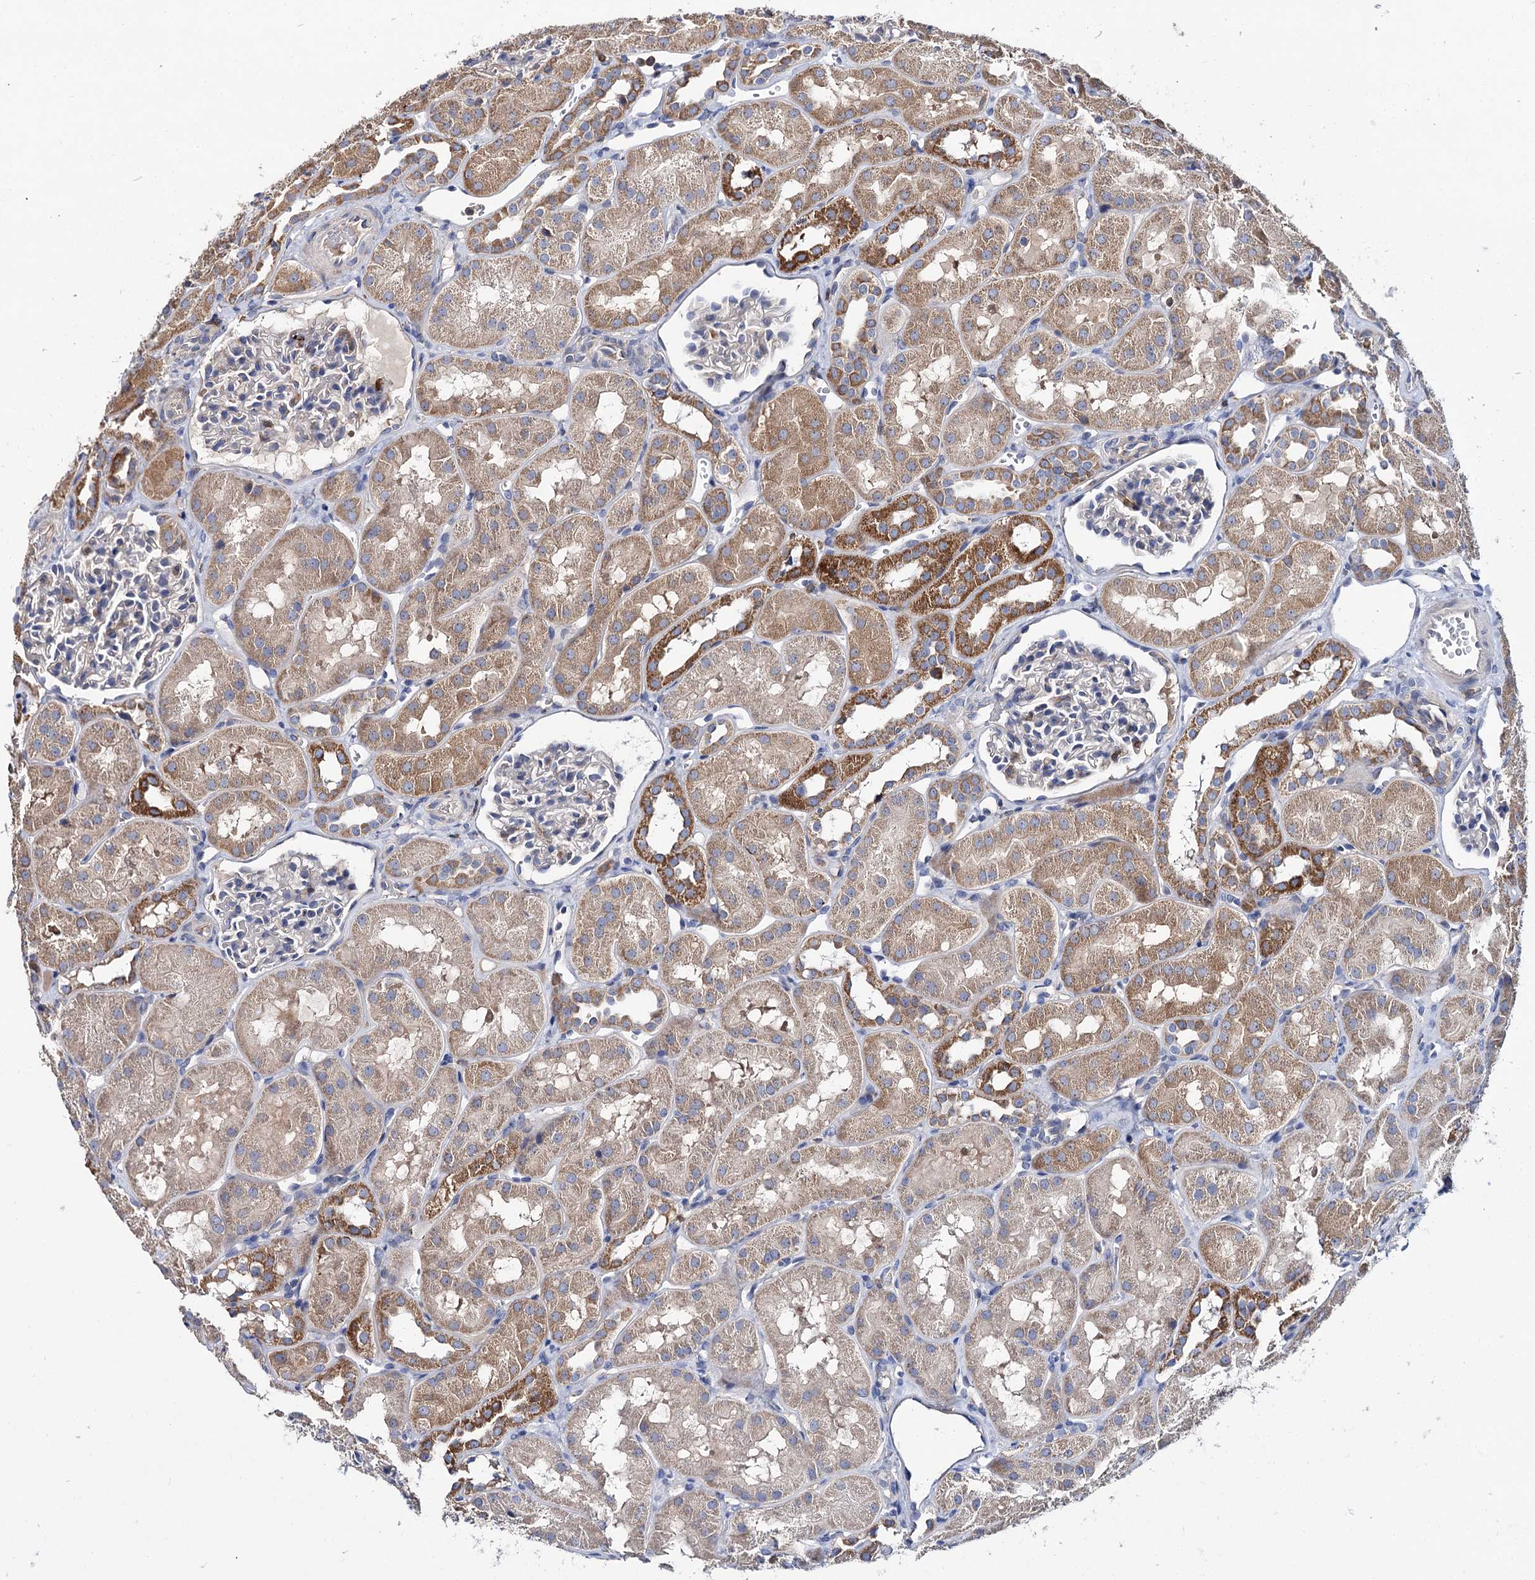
{"staining": {"intensity": "negative", "quantity": "none", "location": "none"}, "tissue": "kidney", "cell_type": "Cells in glomeruli", "image_type": "normal", "snomed": [{"axis": "morphology", "description": "Normal tissue, NOS"}, {"axis": "topography", "description": "Kidney"}, {"axis": "topography", "description": "Urinary bladder"}], "caption": "IHC of unremarkable human kidney displays no expression in cells in glomeruli. (DAB (3,3'-diaminobenzidine) immunohistochemistry (IHC), high magnification).", "gene": "UBASH3B", "patient": {"sex": "male", "age": 16}}